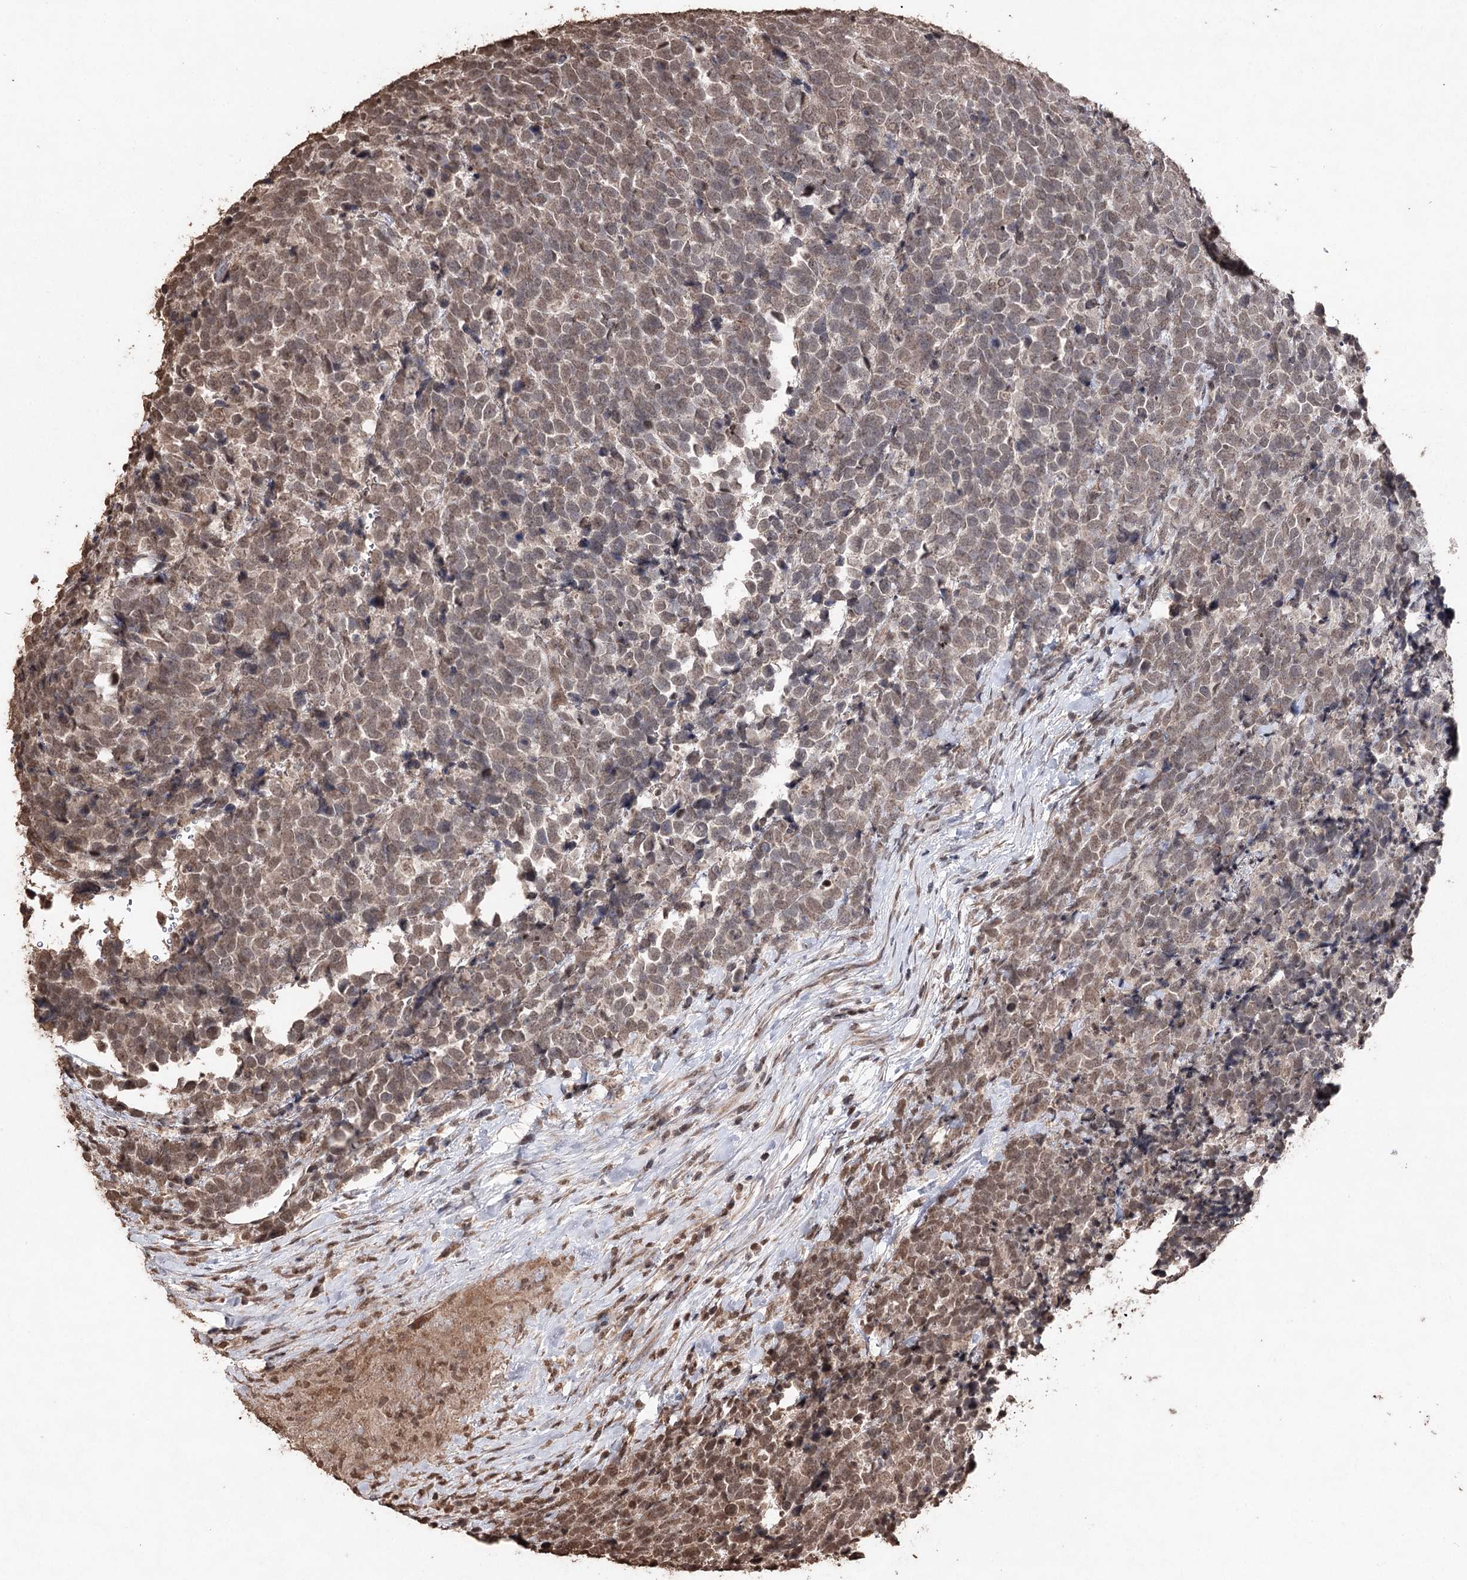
{"staining": {"intensity": "moderate", "quantity": "25%-75%", "location": "nuclear"}, "tissue": "urothelial cancer", "cell_type": "Tumor cells", "image_type": "cancer", "snomed": [{"axis": "morphology", "description": "Urothelial carcinoma, High grade"}, {"axis": "topography", "description": "Urinary bladder"}], "caption": "Tumor cells show medium levels of moderate nuclear positivity in about 25%-75% of cells in human high-grade urothelial carcinoma.", "gene": "ATG14", "patient": {"sex": "female", "age": 82}}